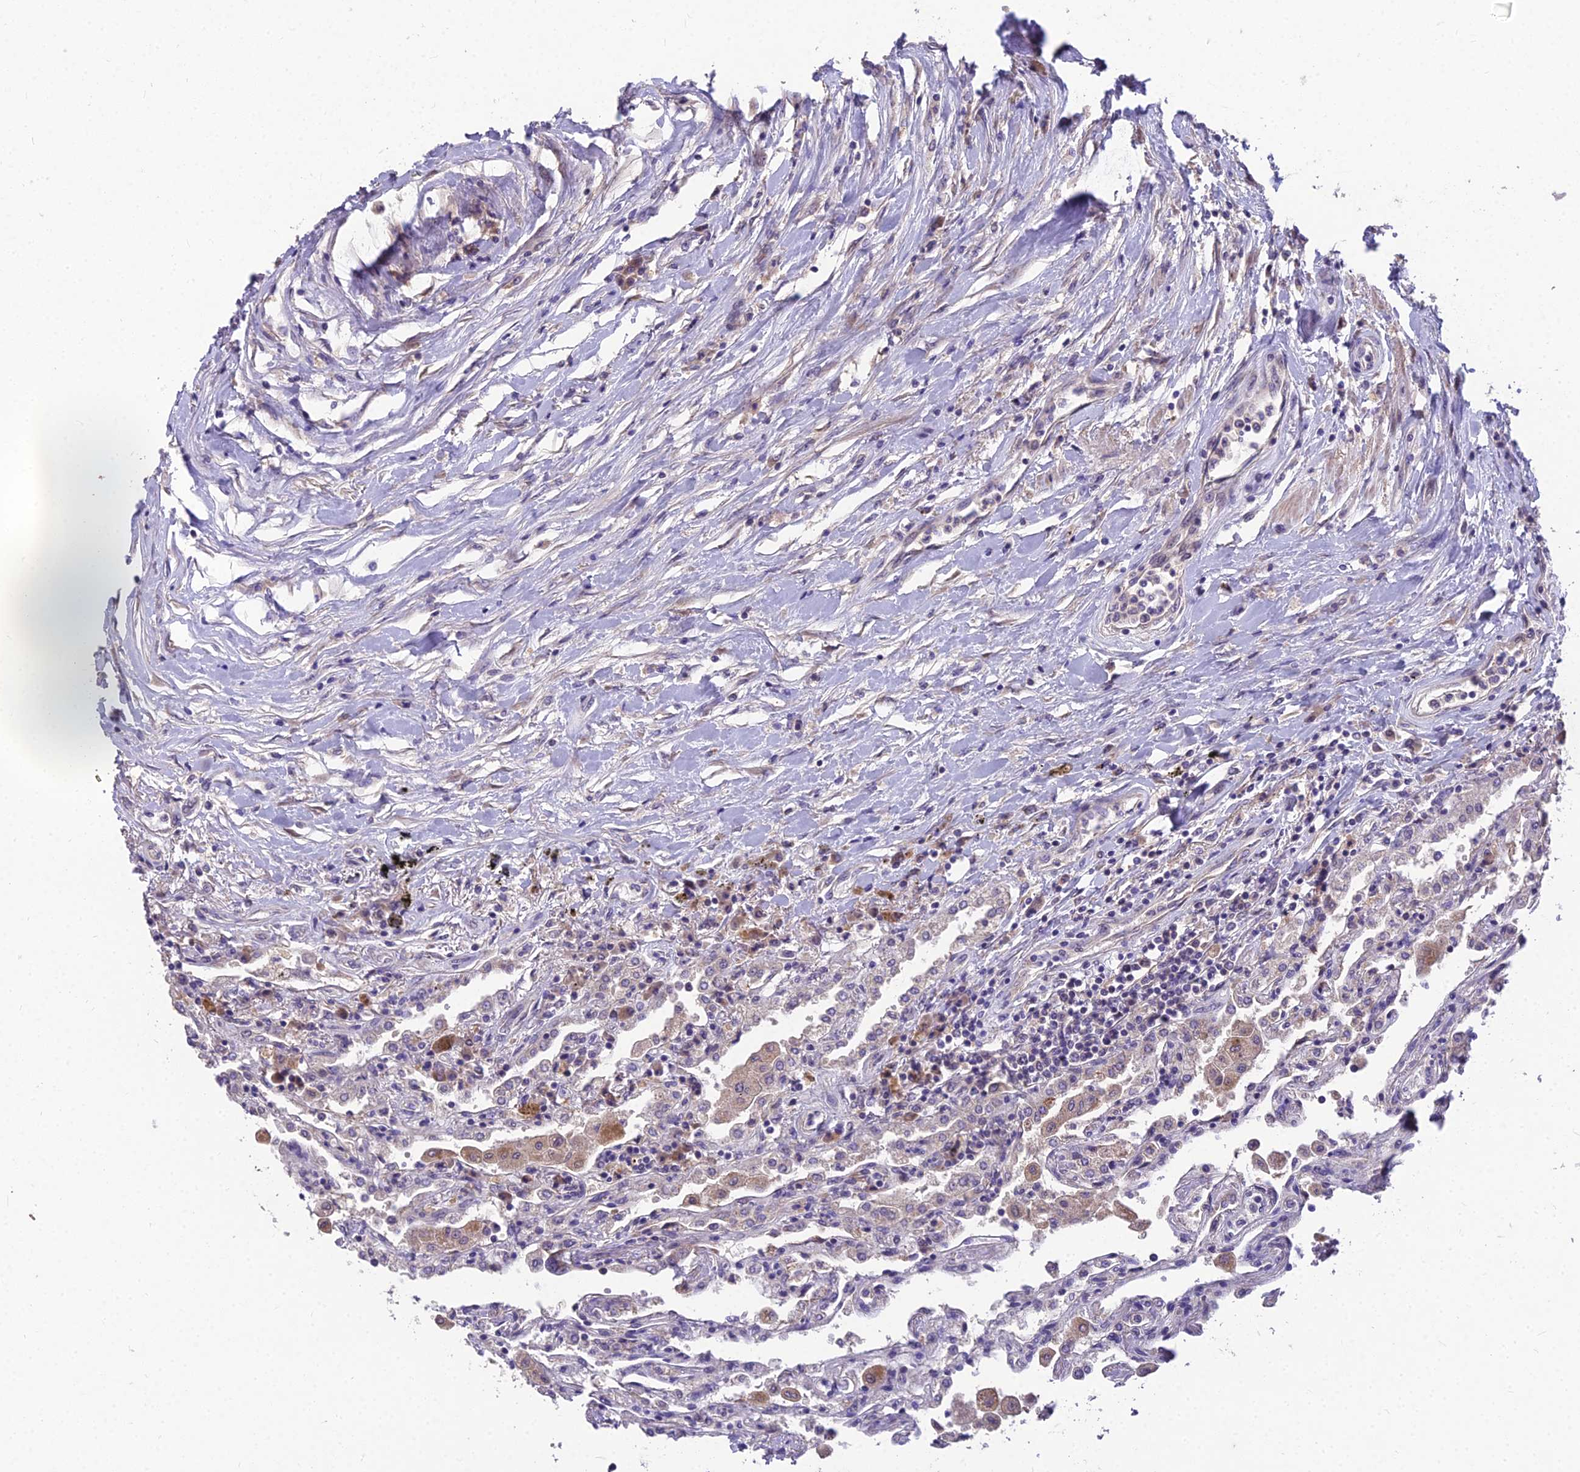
{"staining": {"intensity": "negative", "quantity": "none", "location": "none"}, "tissue": "lung", "cell_type": "Alveolar cells", "image_type": "normal", "snomed": [{"axis": "morphology", "description": "Normal tissue, NOS"}, {"axis": "topography", "description": "Bronchus"}, {"axis": "topography", "description": "Lung"}], "caption": "Alveolar cells show no significant protein expression in benign lung. Brightfield microscopy of immunohistochemistry (IHC) stained with DAB (3,3'-diaminobenzidine) (brown) and hematoxylin (blue), captured at high magnification.", "gene": "ZNF333", "patient": {"sex": "female", "age": 49}}